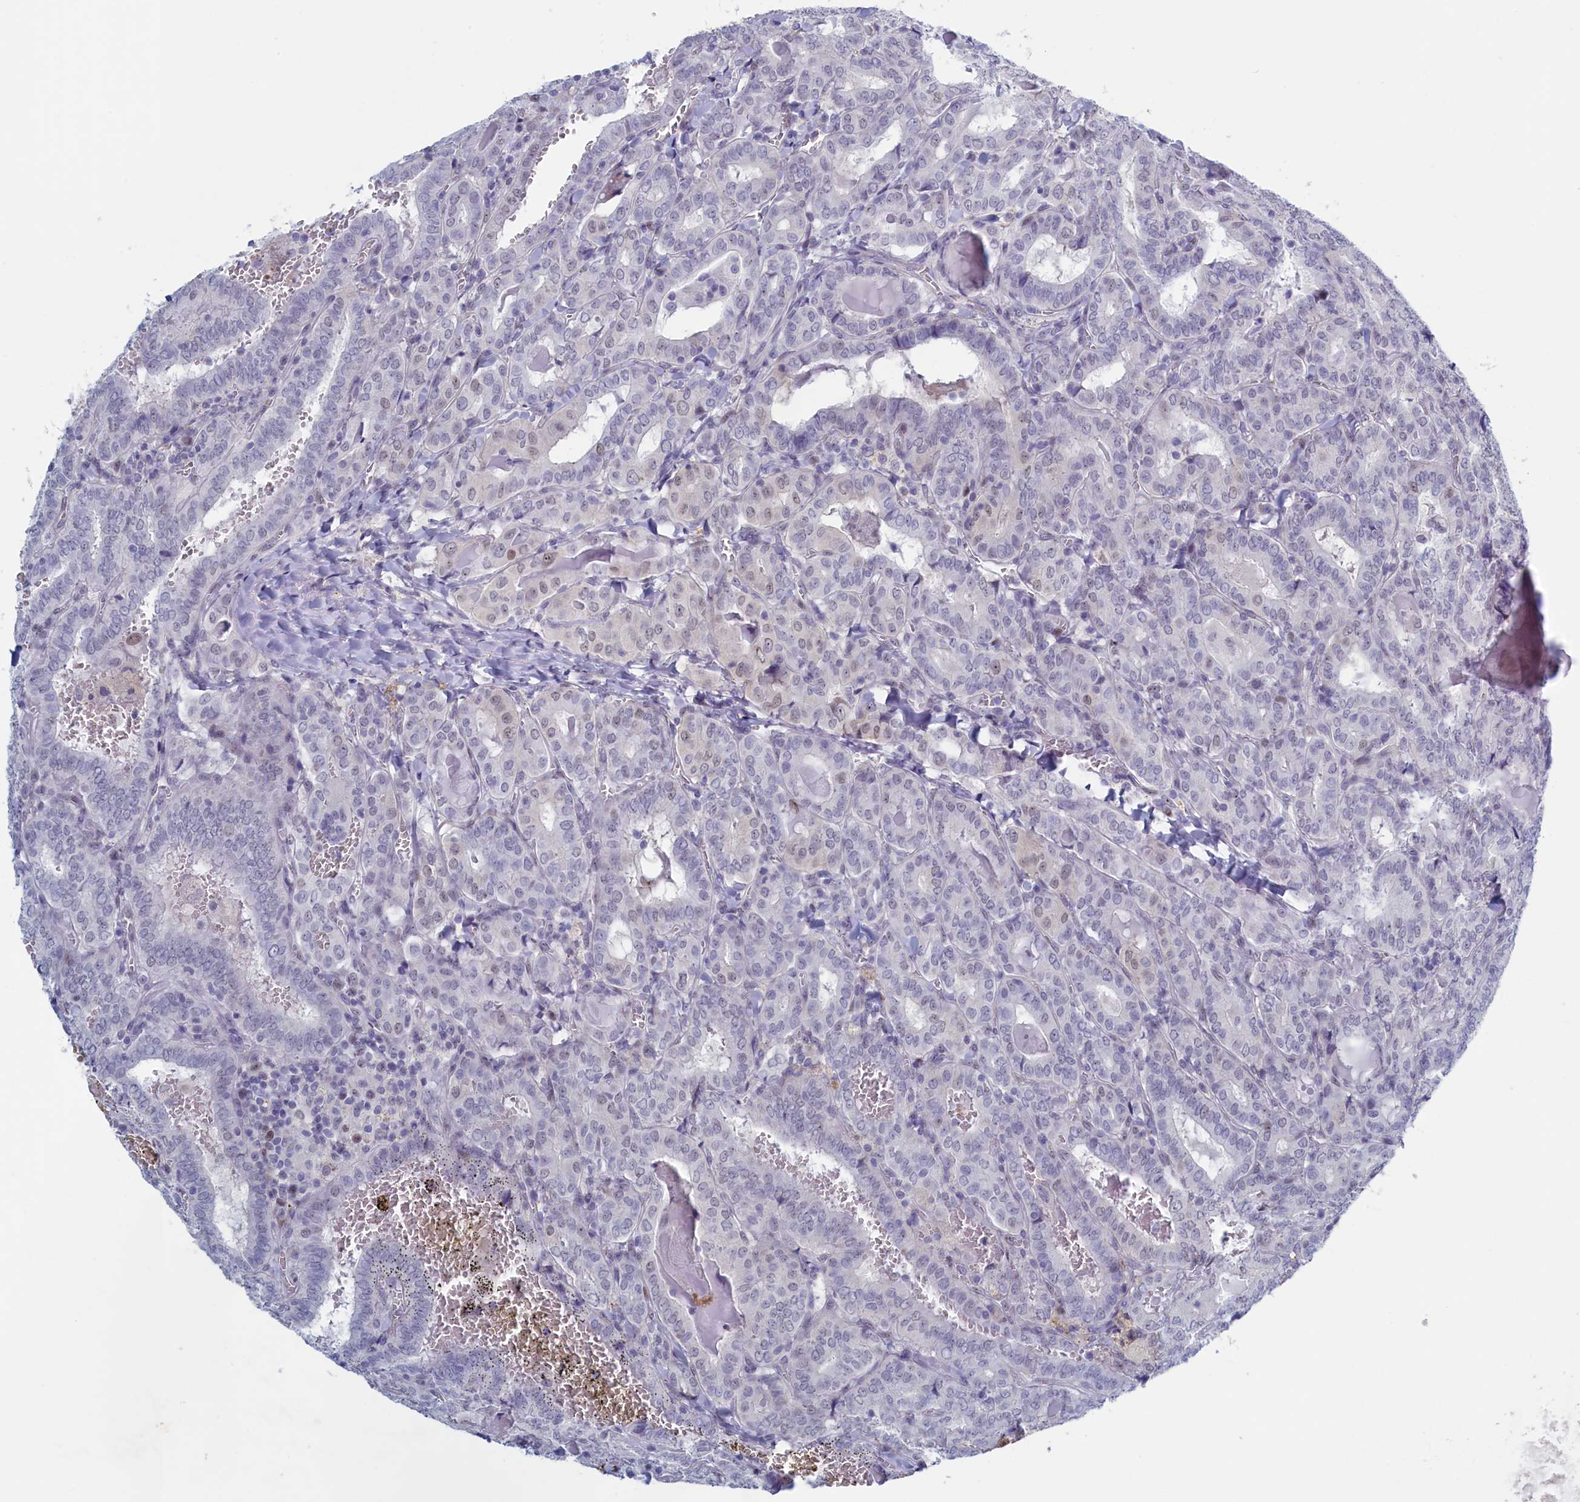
{"staining": {"intensity": "moderate", "quantity": "<25%", "location": "nuclear"}, "tissue": "thyroid cancer", "cell_type": "Tumor cells", "image_type": "cancer", "snomed": [{"axis": "morphology", "description": "Papillary adenocarcinoma, NOS"}, {"axis": "topography", "description": "Thyroid gland"}], "caption": "Moderate nuclear protein expression is seen in about <25% of tumor cells in thyroid cancer. (DAB = brown stain, brightfield microscopy at high magnification).", "gene": "WDR76", "patient": {"sex": "female", "age": 72}}